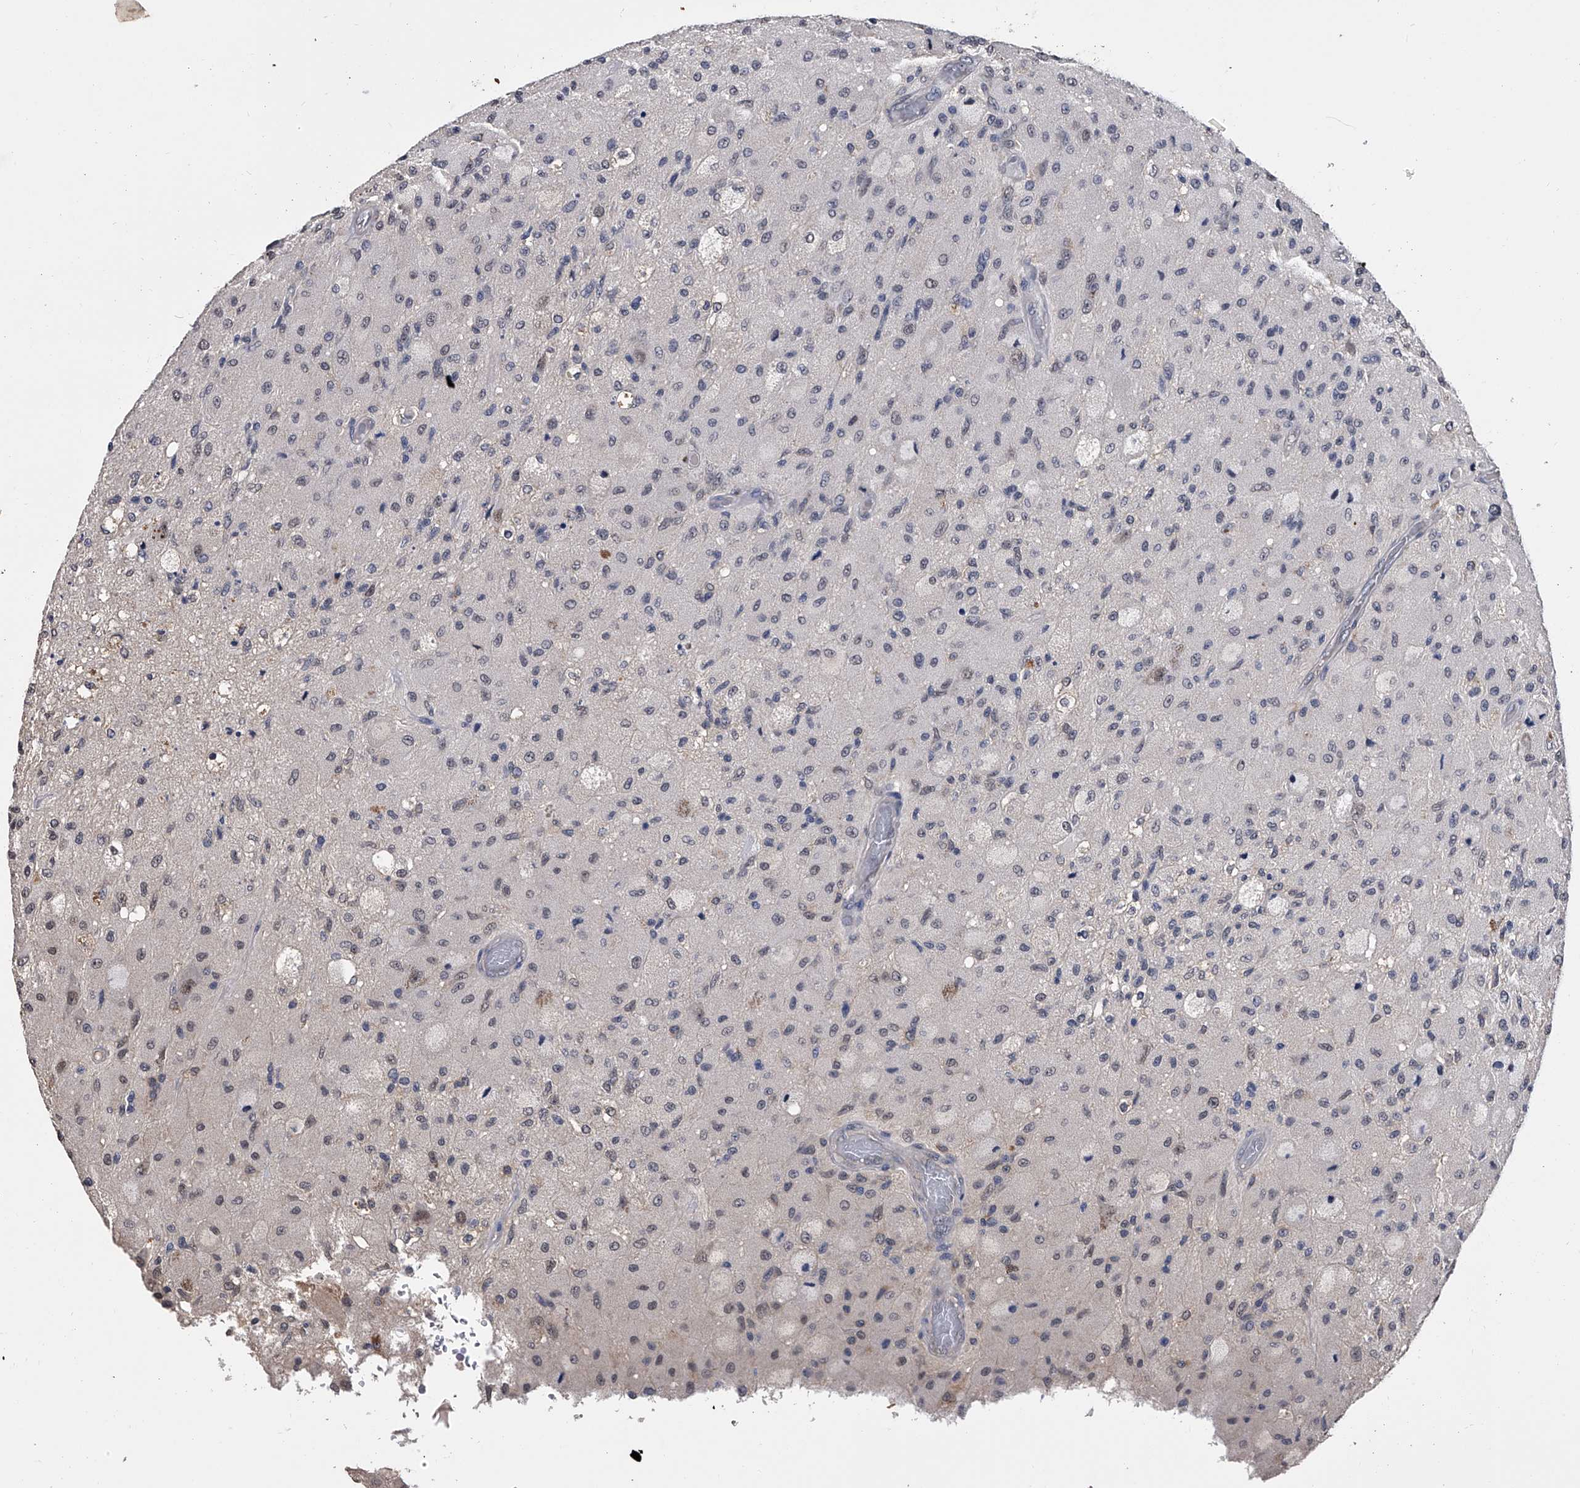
{"staining": {"intensity": "negative", "quantity": "none", "location": "none"}, "tissue": "glioma", "cell_type": "Tumor cells", "image_type": "cancer", "snomed": [{"axis": "morphology", "description": "Normal tissue, NOS"}, {"axis": "morphology", "description": "Glioma, malignant, High grade"}, {"axis": "topography", "description": "Cerebral cortex"}], "caption": "Image shows no significant protein positivity in tumor cells of glioma.", "gene": "EFCAB7", "patient": {"sex": "male", "age": 77}}